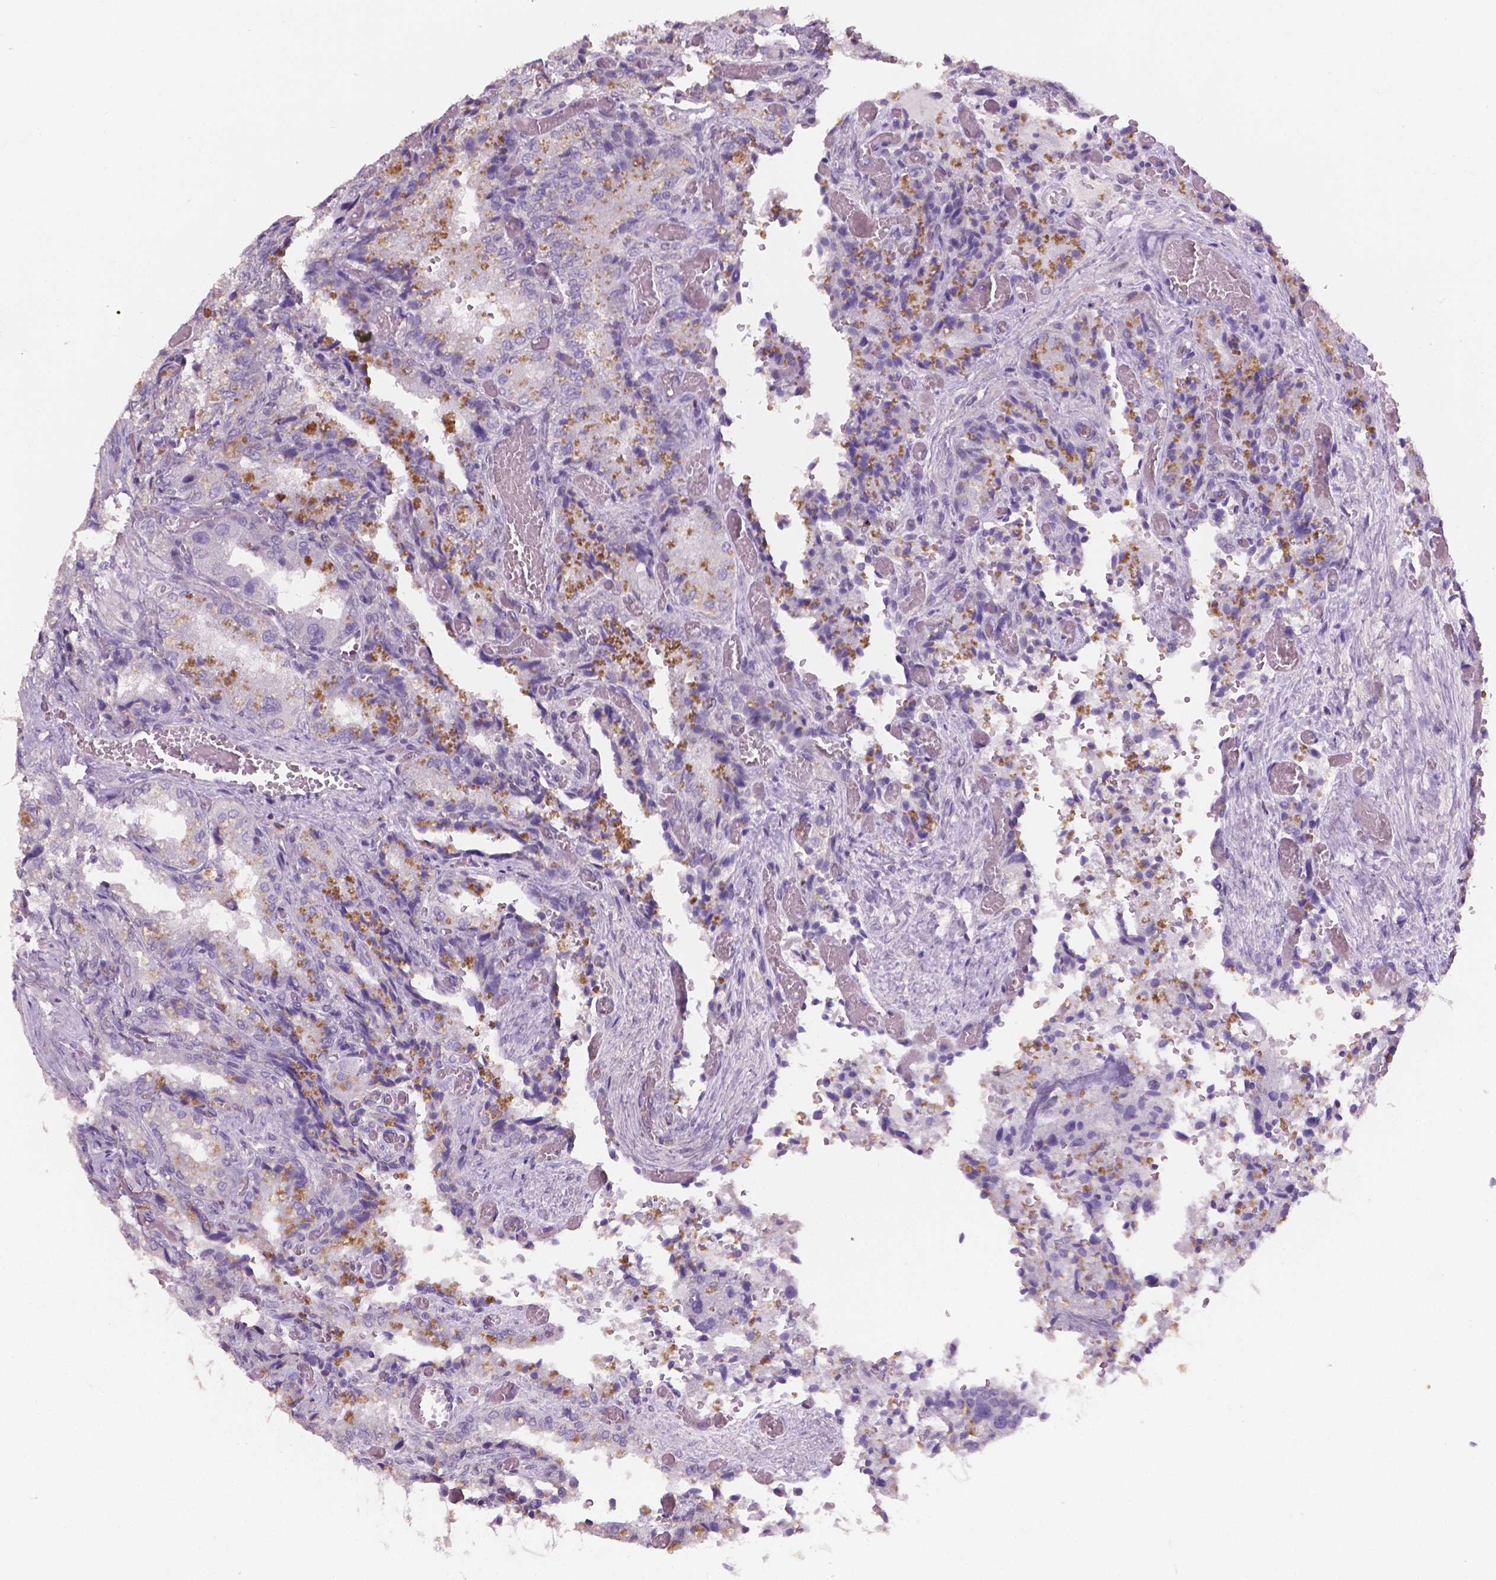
{"staining": {"intensity": "moderate", "quantity": "<25%", "location": "cytoplasmic/membranous"}, "tissue": "seminal vesicle", "cell_type": "Glandular cells", "image_type": "normal", "snomed": [{"axis": "morphology", "description": "Normal tissue, NOS"}, {"axis": "topography", "description": "Seminal veicle"}], "caption": "Unremarkable seminal vesicle reveals moderate cytoplasmic/membranous expression in about <25% of glandular cells.", "gene": "TNFAIP2", "patient": {"sex": "male", "age": 57}}